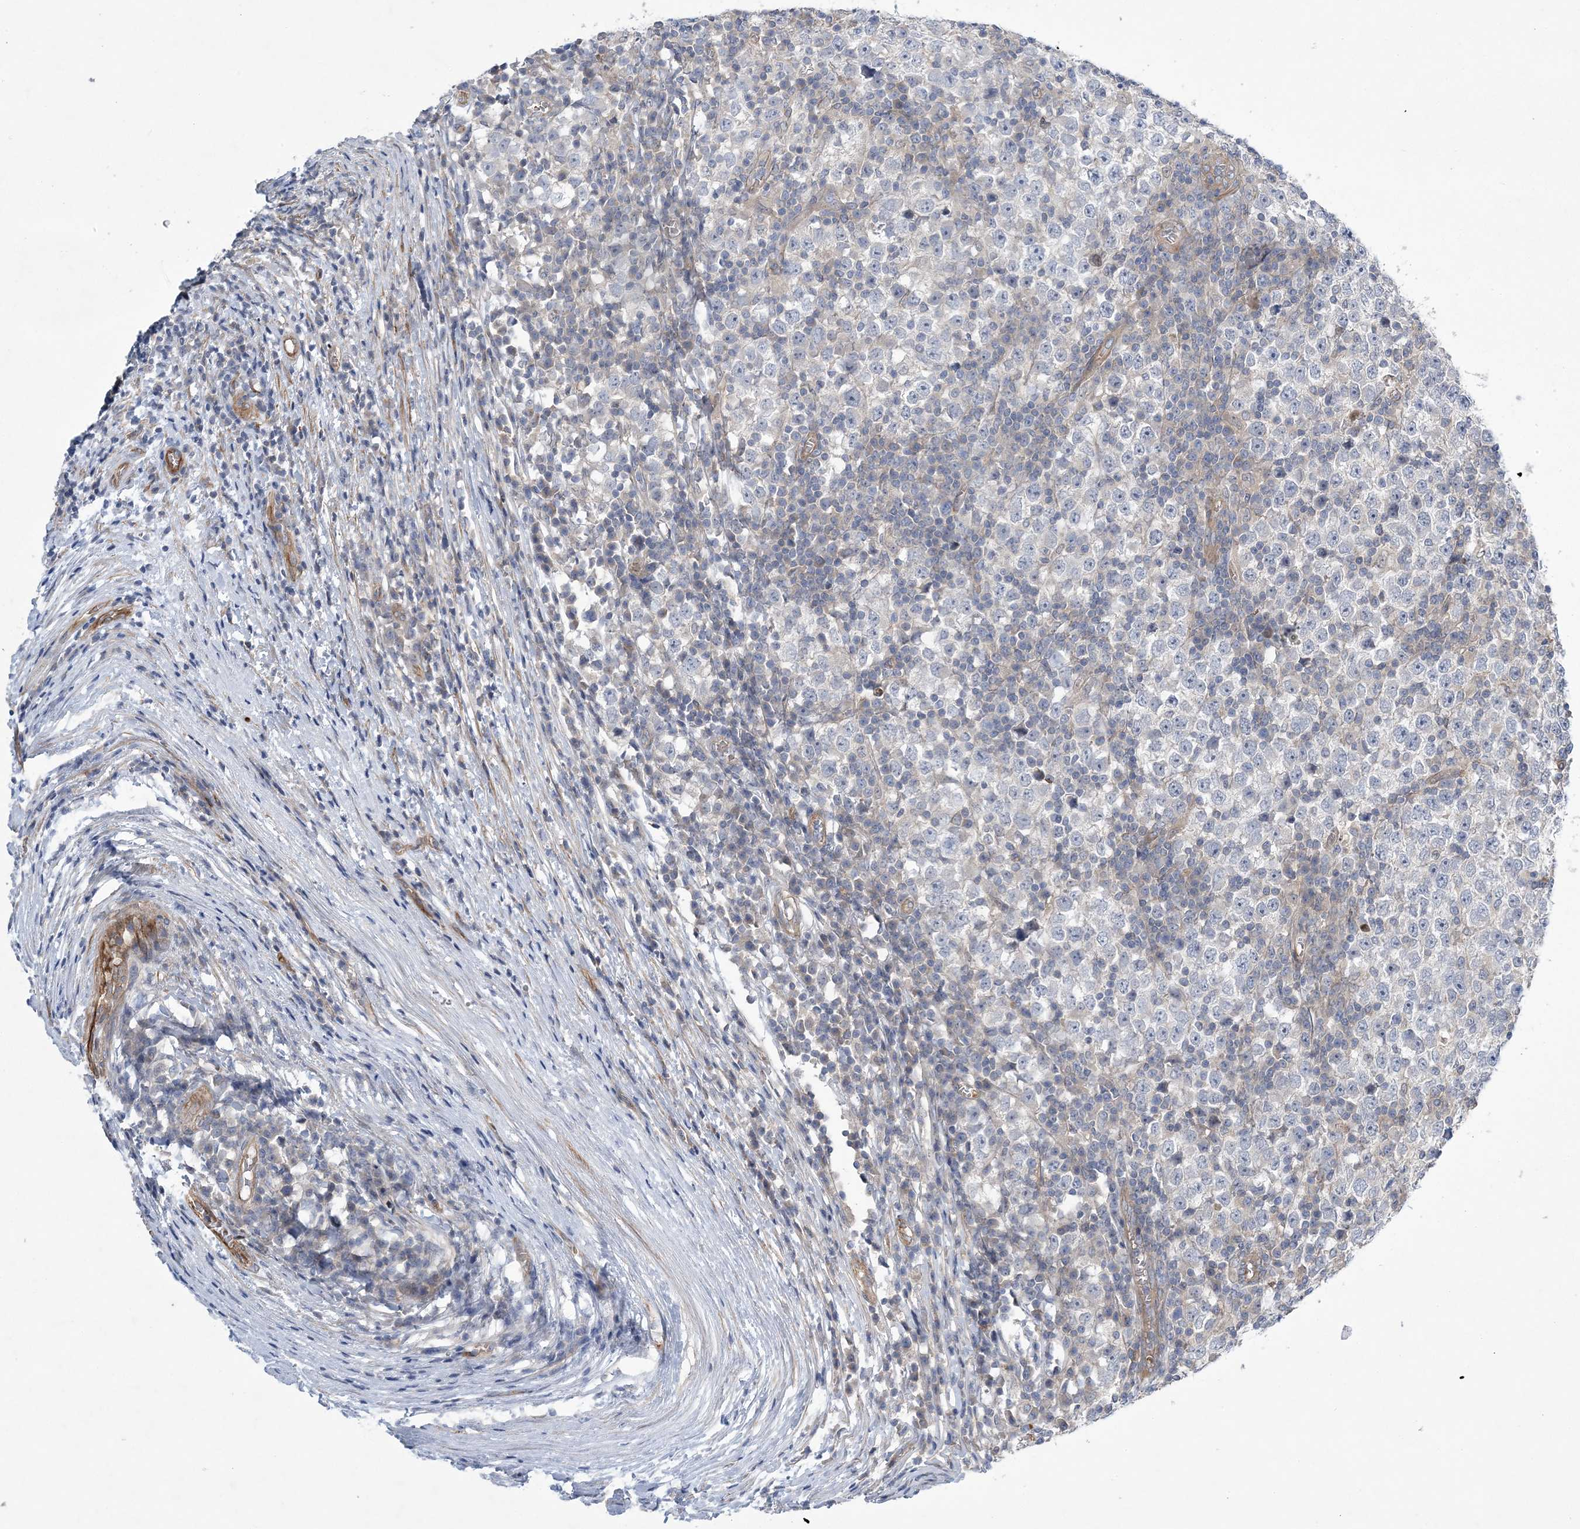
{"staining": {"intensity": "negative", "quantity": "none", "location": "none"}, "tissue": "testis cancer", "cell_type": "Tumor cells", "image_type": "cancer", "snomed": [{"axis": "morphology", "description": "Seminoma, NOS"}, {"axis": "topography", "description": "Testis"}], "caption": "This is an immunohistochemistry histopathology image of human testis cancer (seminoma). There is no expression in tumor cells.", "gene": "CALN1", "patient": {"sex": "male", "age": 65}}